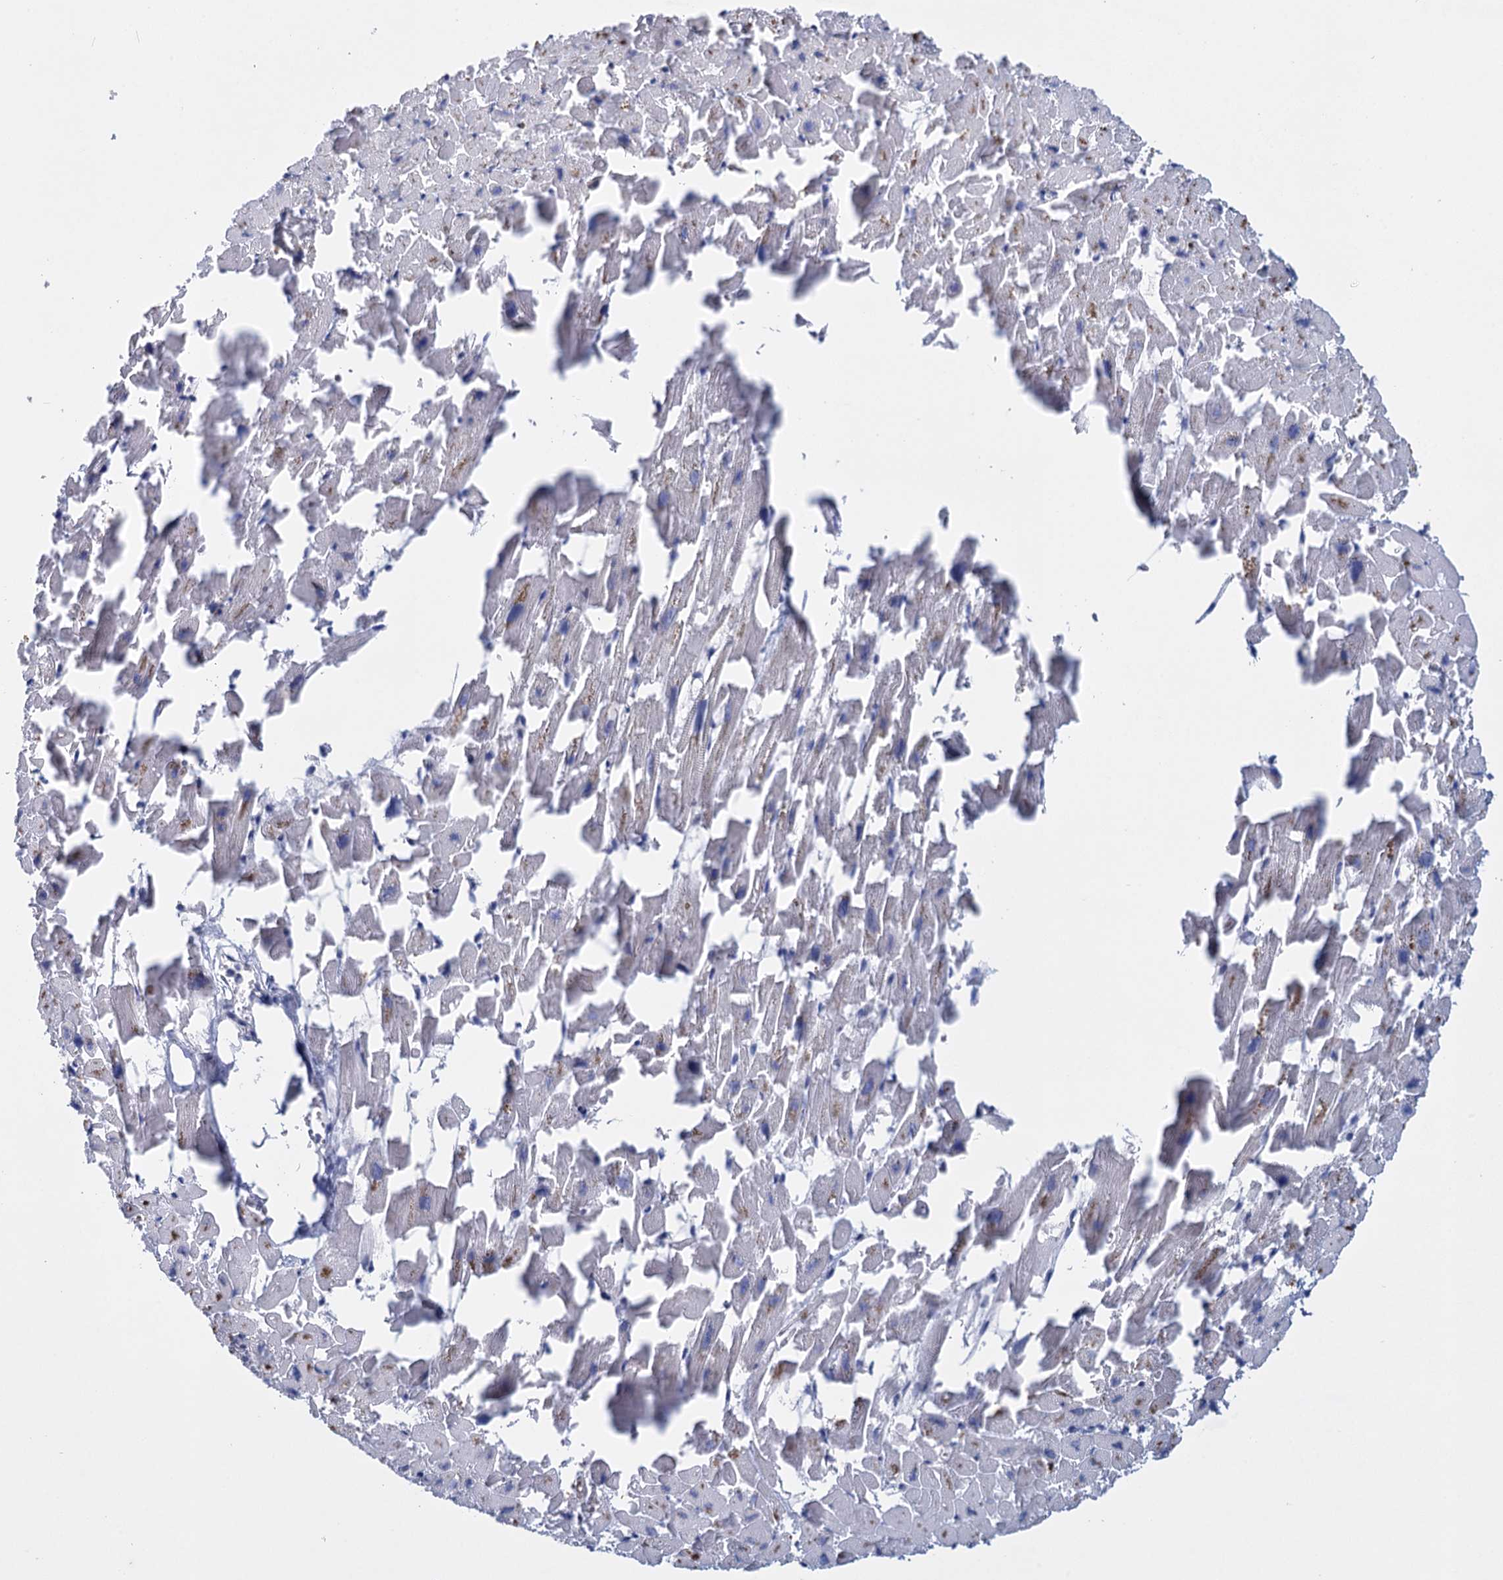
{"staining": {"intensity": "negative", "quantity": "none", "location": "none"}, "tissue": "heart muscle", "cell_type": "Cardiomyocytes", "image_type": "normal", "snomed": [{"axis": "morphology", "description": "Normal tissue, NOS"}, {"axis": "topography", "description": "Heart"}], "caption": "An image of heart muscle stained for a protein demonstrates no brown staining in cardiomyocytes.", "gene": "SFN", "patient": {"sex": "female", "age": 64}}